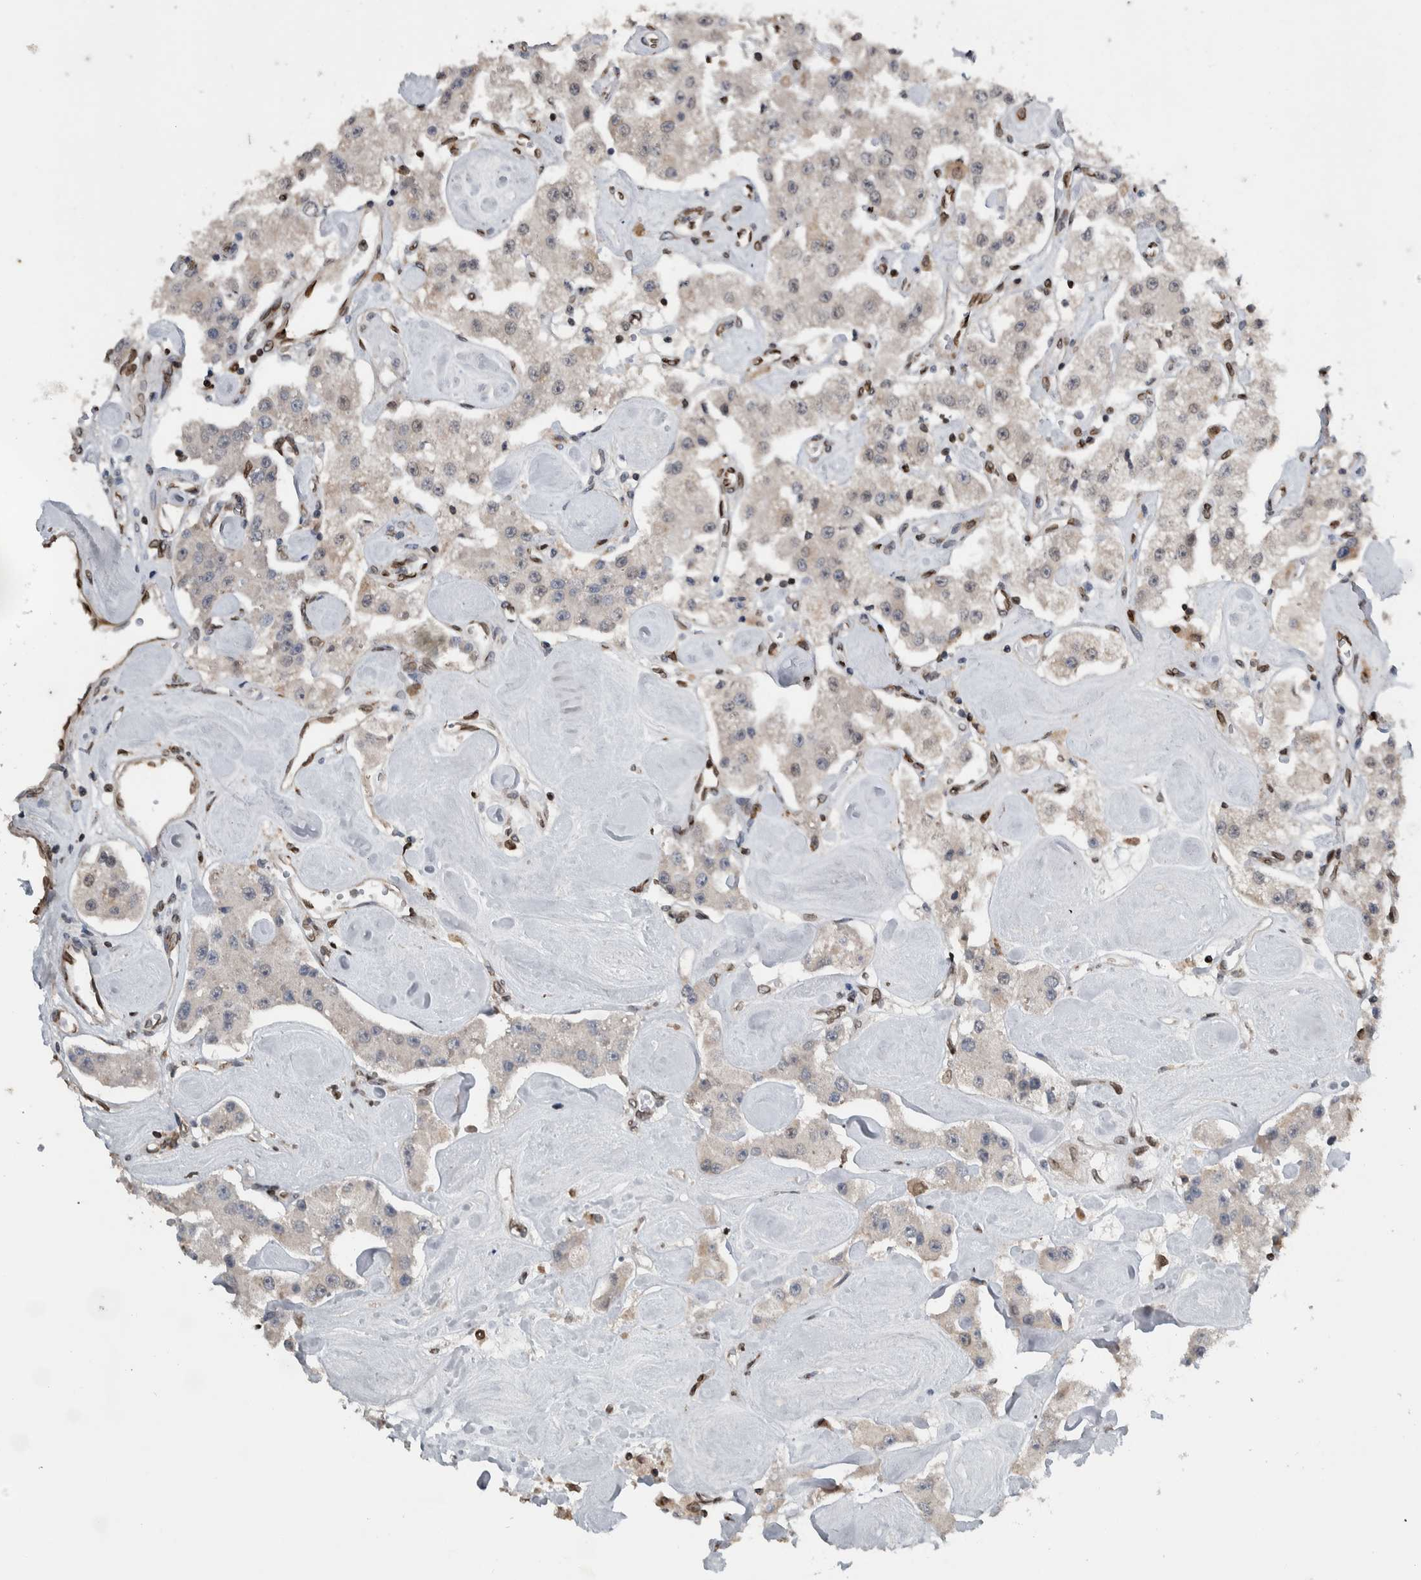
{"staining": {"intensity": "negative", "quantity": "none", "location": "none"}, "tissue": "carcinoid", "cell_type": "Tumor cells", "image_type": "cancer", "snomed": [{"axis": "morphology", "description": "Carcinoid, malignant, NOS"}, {"axis": "topography", "description": "Pancreas"}], "caption": "Micrograph shows no significant protein positivity in tumor cells of carcinoid.", "gene": "FAM135B", "patient": {"sex": "male", "age": 41}}